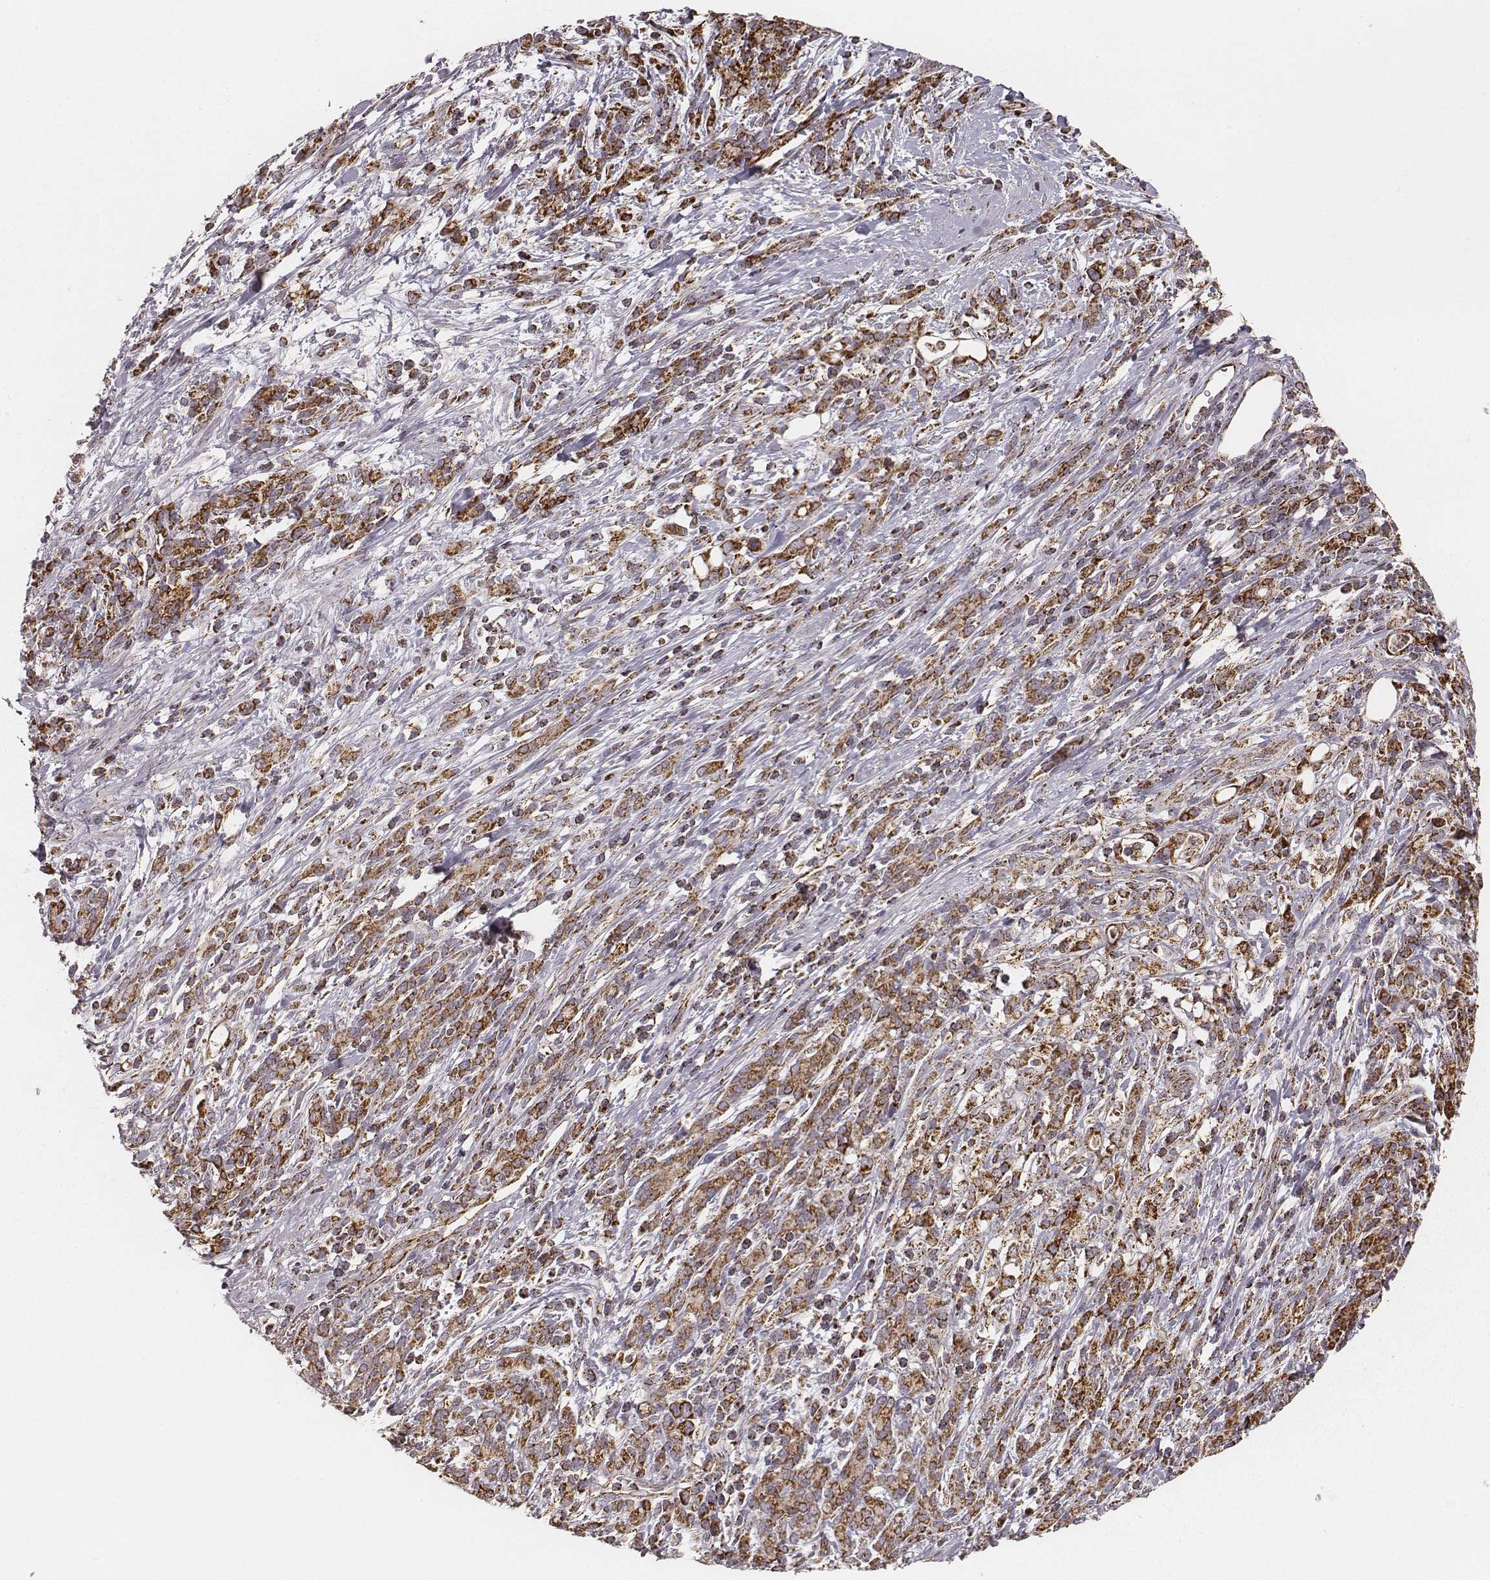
{"staining": {"intensity": "strong", "quantity": ">75%", "location": "cytoplasmic/membranous"}, "tissue": "stomach cancer", "cell_type": "Tumor cells", "image_type": "cancer", "snomed": [{"axis": "morphology", "description": "Adenocarcinoma, NOS"}, {"axis": "topography", "description": "Stomach"}], "caption": "This is a photomicrograph of immunohistochemistry (IHC) staining of stomach cancer, which shows strong expression in the cytoplasmic/membranous of tumor cells.", "gene": "CS", "patient": {"sex": "female", "age": 57}}